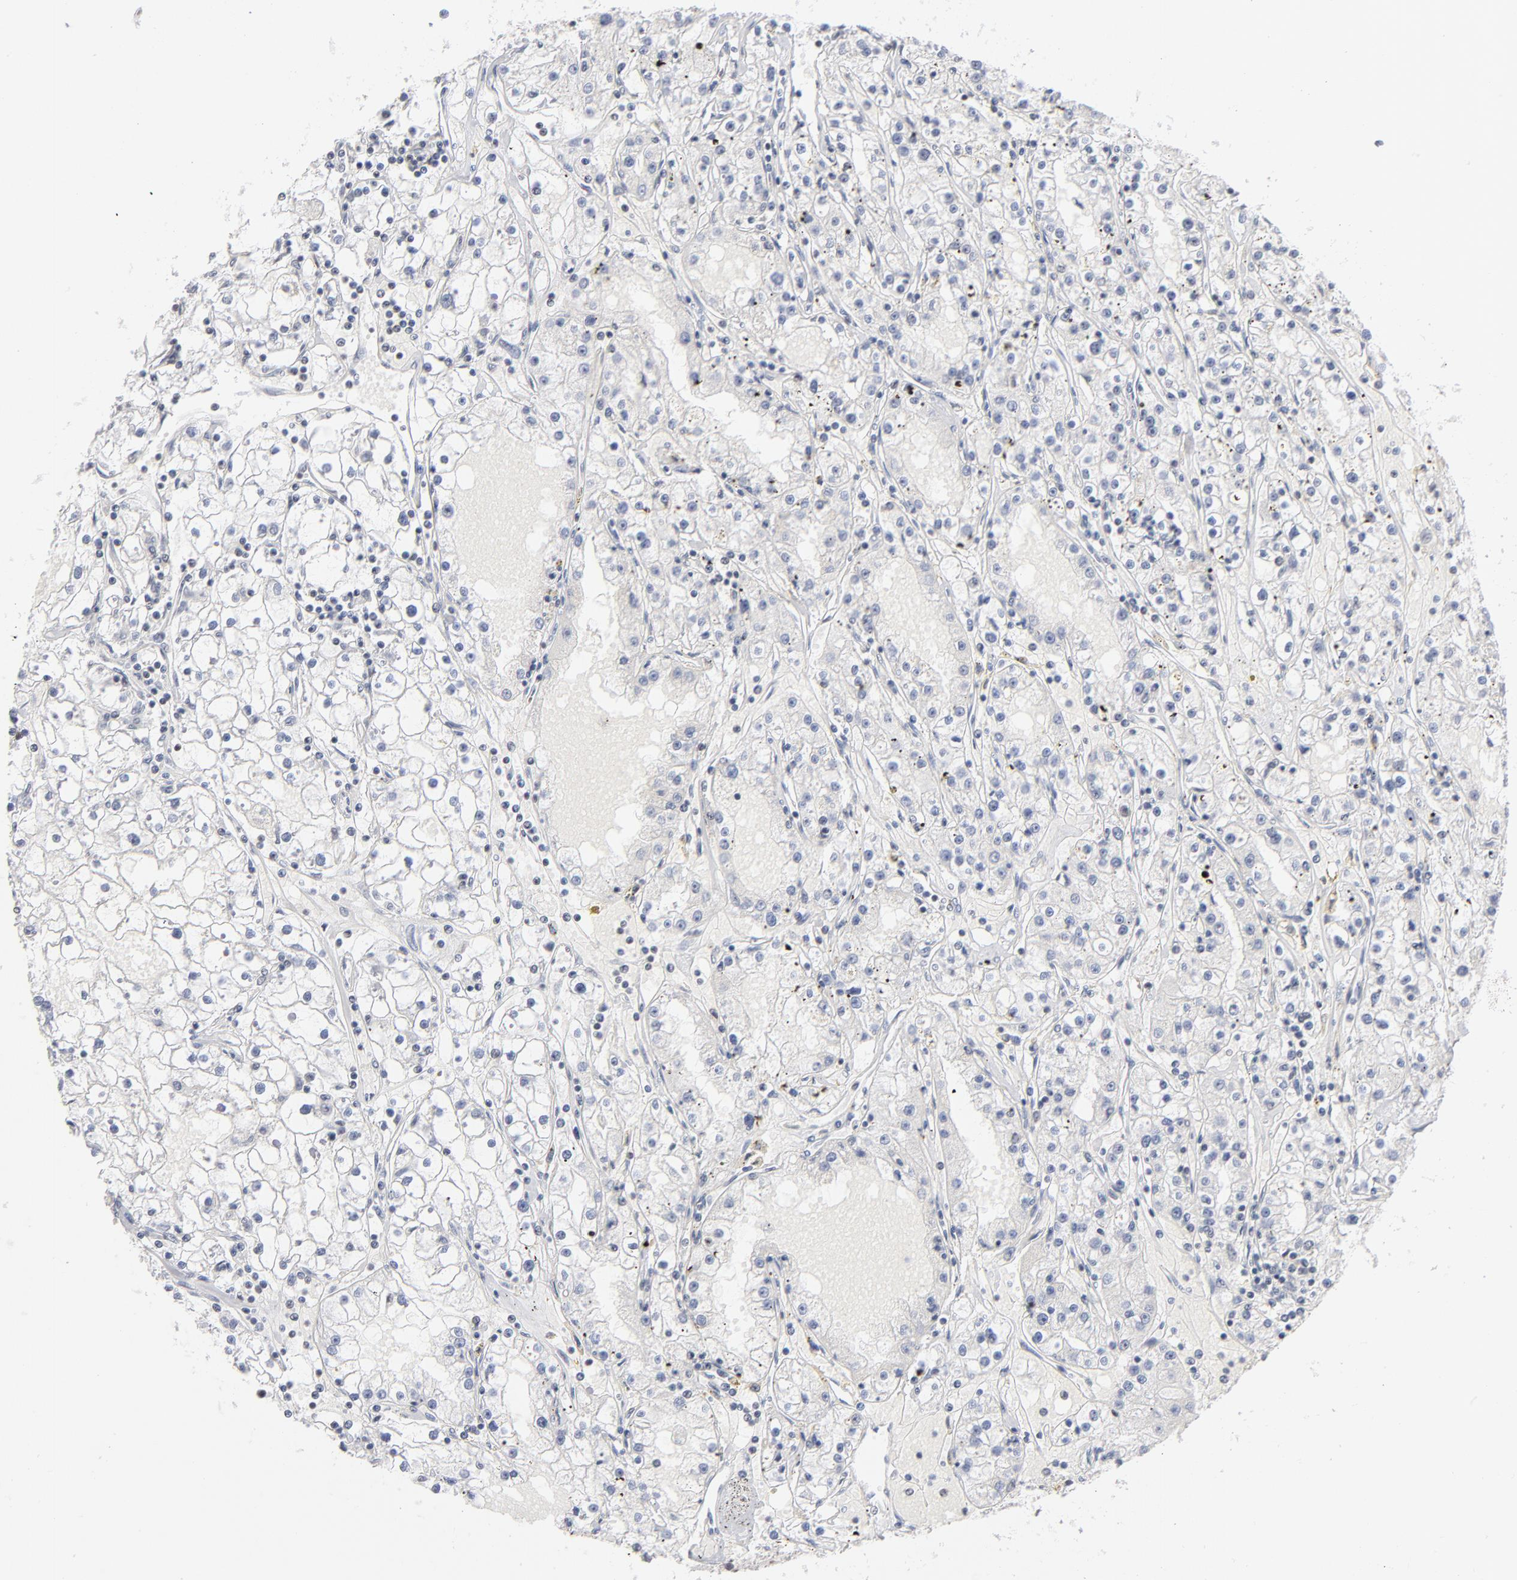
{"staining": {"intensity": "negative", "quantity": "none", "location": "none"}, "tissue": "renal cancer", "cell_type": "Tumor cells", "image_type": "cancer", "snomed": [{"axis": "morphology", "description": "Adenocarcinoma, NOS"}, {"axis": "topography", "description": "Kidney"}], "caption": "This histopathology image is of renal adenocarcinoma stained with immunohistochemistry to label a protein in brown with the nuclei are counter-stained blue. There is no positivity in tumor cells.", "gene": "ZNF143", "patient": {"sex": "male", "age": 56}}